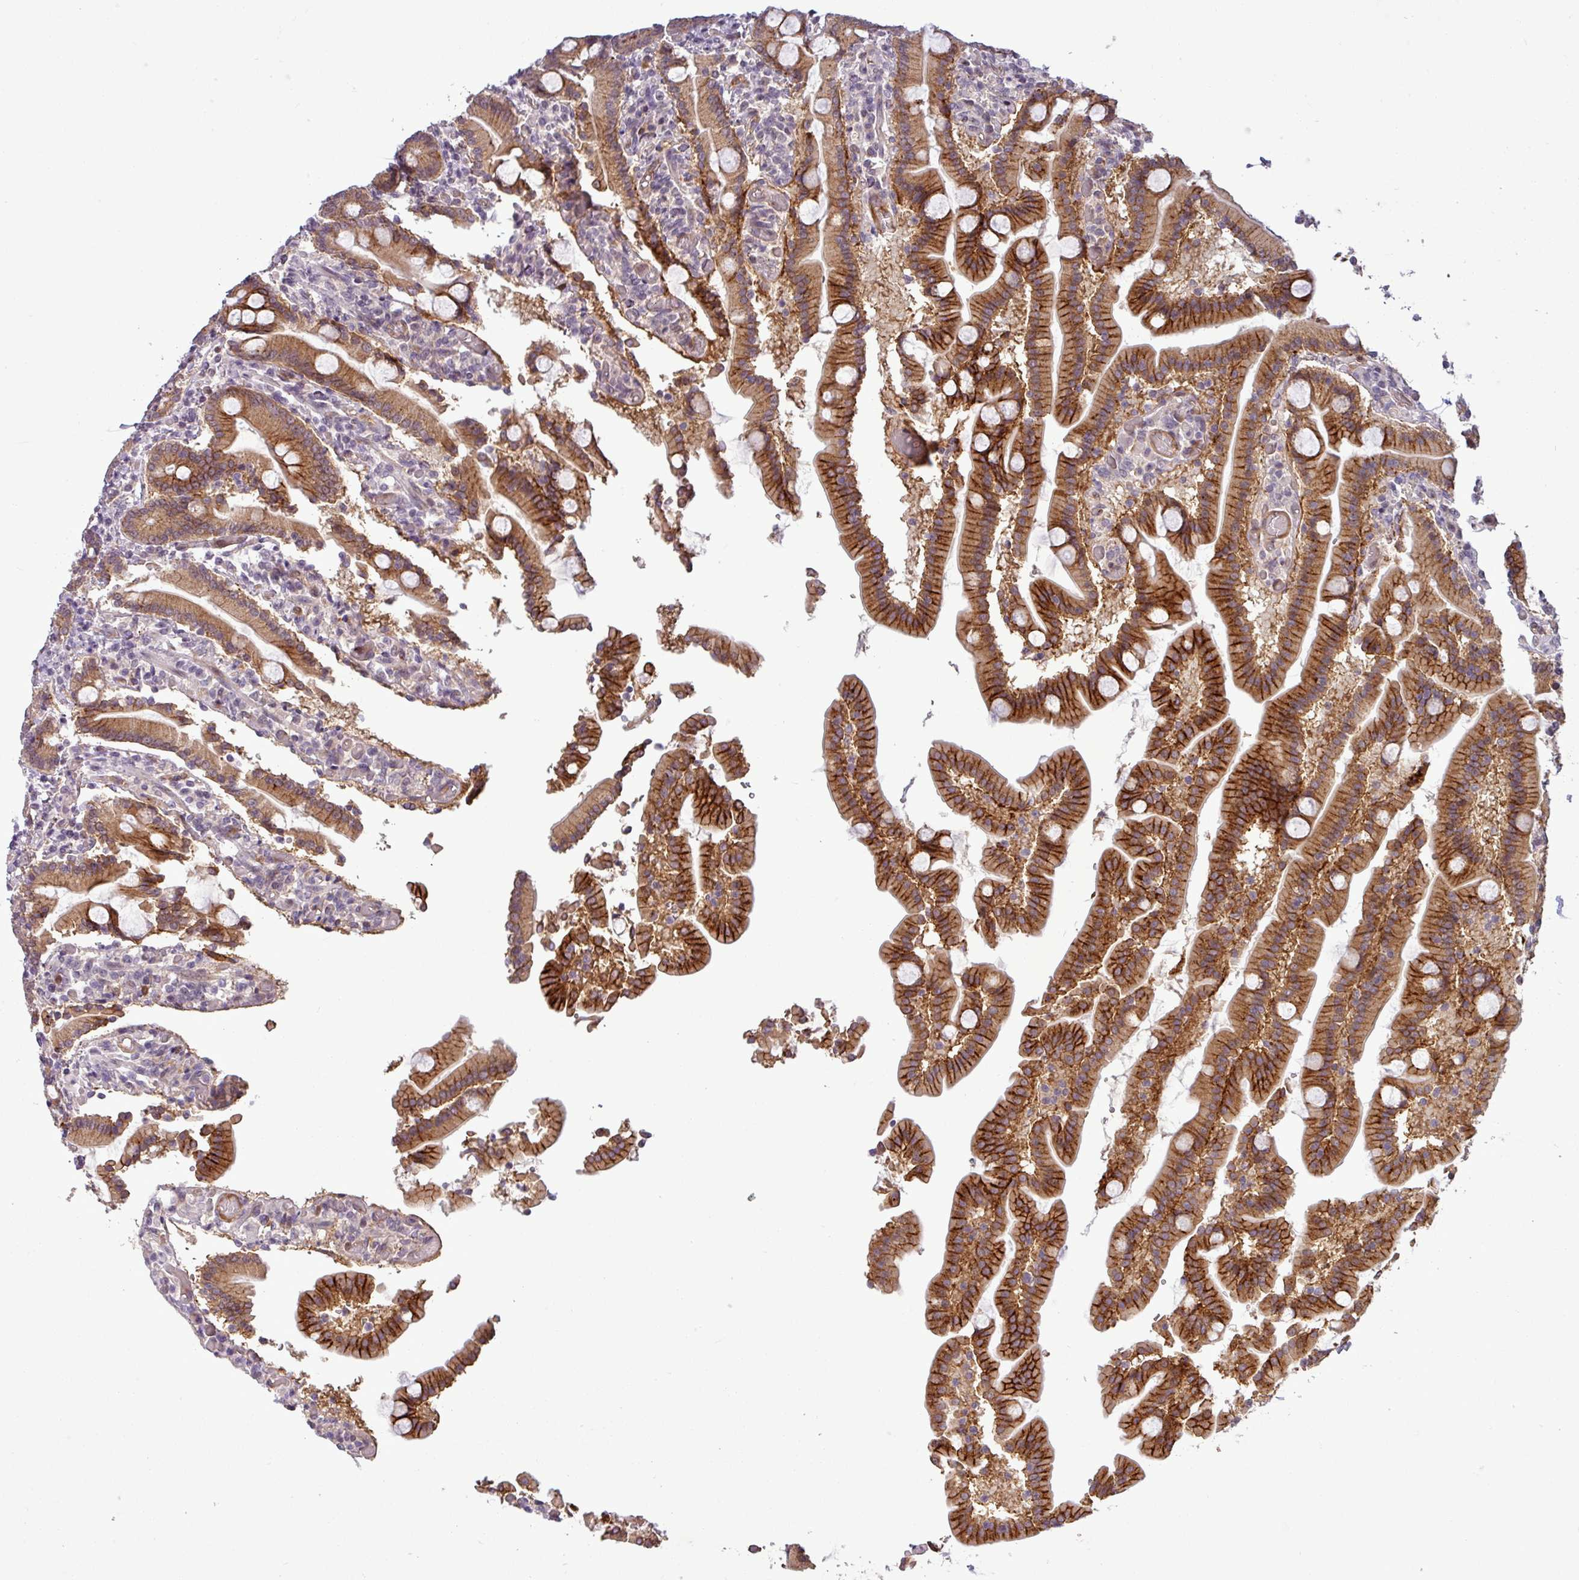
{"staining": {"intensity": "strong", "quantity": ">75%", "location": "cytoplasmic/membranous"}, "tissue": "duodenum", "cell_type": "Glandular cells", "image_type": "normal", "snomed": [{"axis": "morphology", "description": "Normal tissue, NOS"}, {"axis": "topography", "description": "Duodenum"}], "caption": "A high amount of strong cytoplasmic/membranous staining is seen in approximately >75% of glandular cells in normal duodenum. The staining is performed using DAB brown chromogen to label protein expression. The nuclei are counter-stained blue using hematoxylin.", "gene": "PCDH1", "patient": {"sex": "male", "age": 55}}